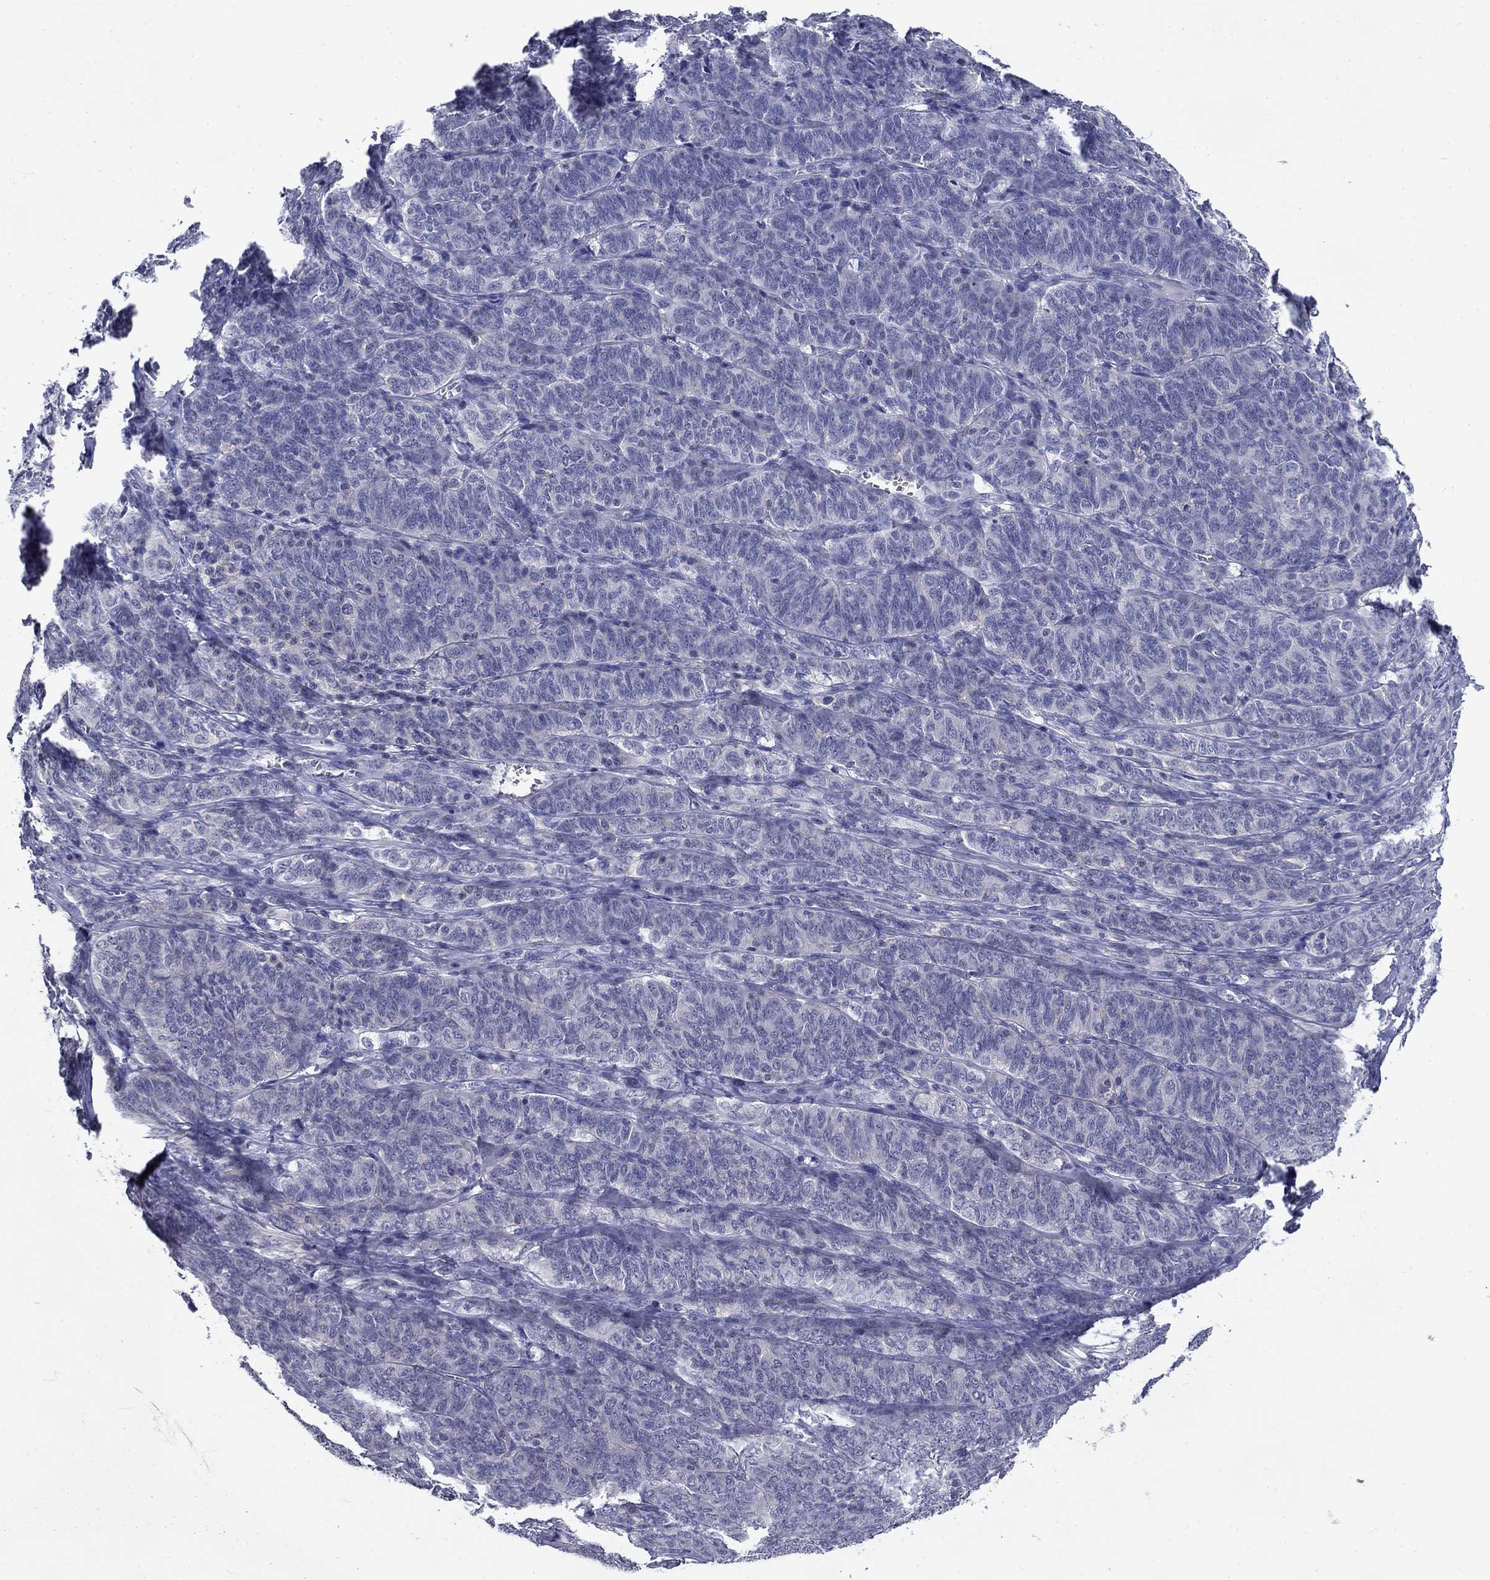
{"staining": {"intensity": "negative", "quantity": "none", "location": "none"}, "tissue": "ovarian cancer", "cell_type": "Tumor cells", "image_type": "cancer", "snomed": [{"axis": "morphology", "description": "Carcinoma, endometroid"}, {"axis": "topography", "description": "Ovary"}], "caption": "Ovarian endometroid carcinoma was stained to show a protein in brown. There is no significant staining in tumor cells.", "gene": "POU2F2", "patient": {"sex": "female", "age": 80}}